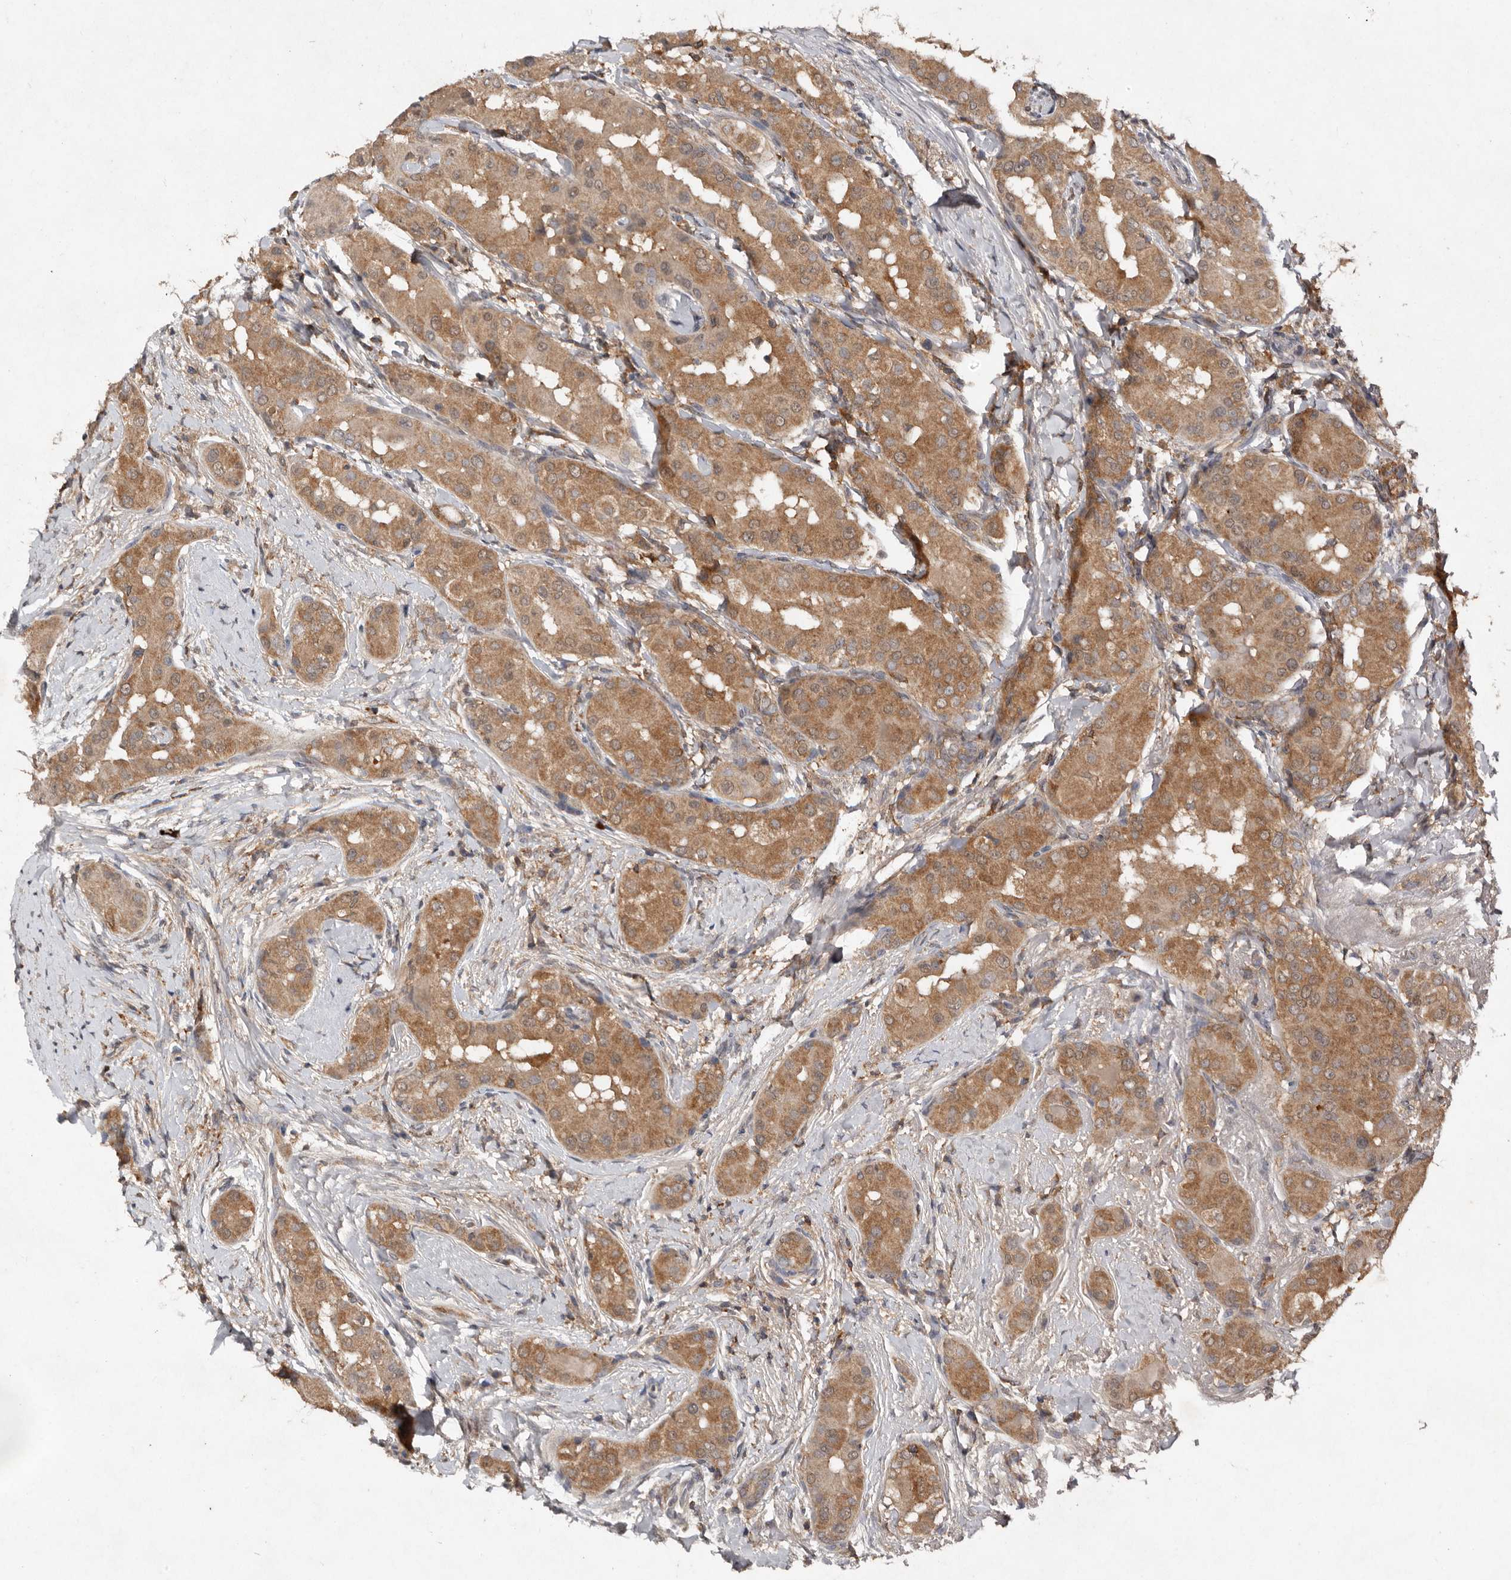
{"staining": {"intensity": "moderate", "quantity": ">75%", "location": "cytoplasmic/membranous"}, "tissue": "thyroid cancer", "cell_type": "Tumor cells", "image_type": "cancer", "snomed": [{"axis": "morphology", "description": "Papillary adenocarcinoma, NOS"}, {"axis": "topography", "description": "Thyroid gland"}], "caption": "Thyroid cancer (papillary adenocarcinoma) stained for a protein shows moderate cytoplasmic/membranous positivity in tumor cells. (DAB (3,3'-diaminobenzidine) = brown stain, brightfield microscopy at high magnification).", "gene": "EDEM1", "patient": {"sex": "male", "age": 33}}